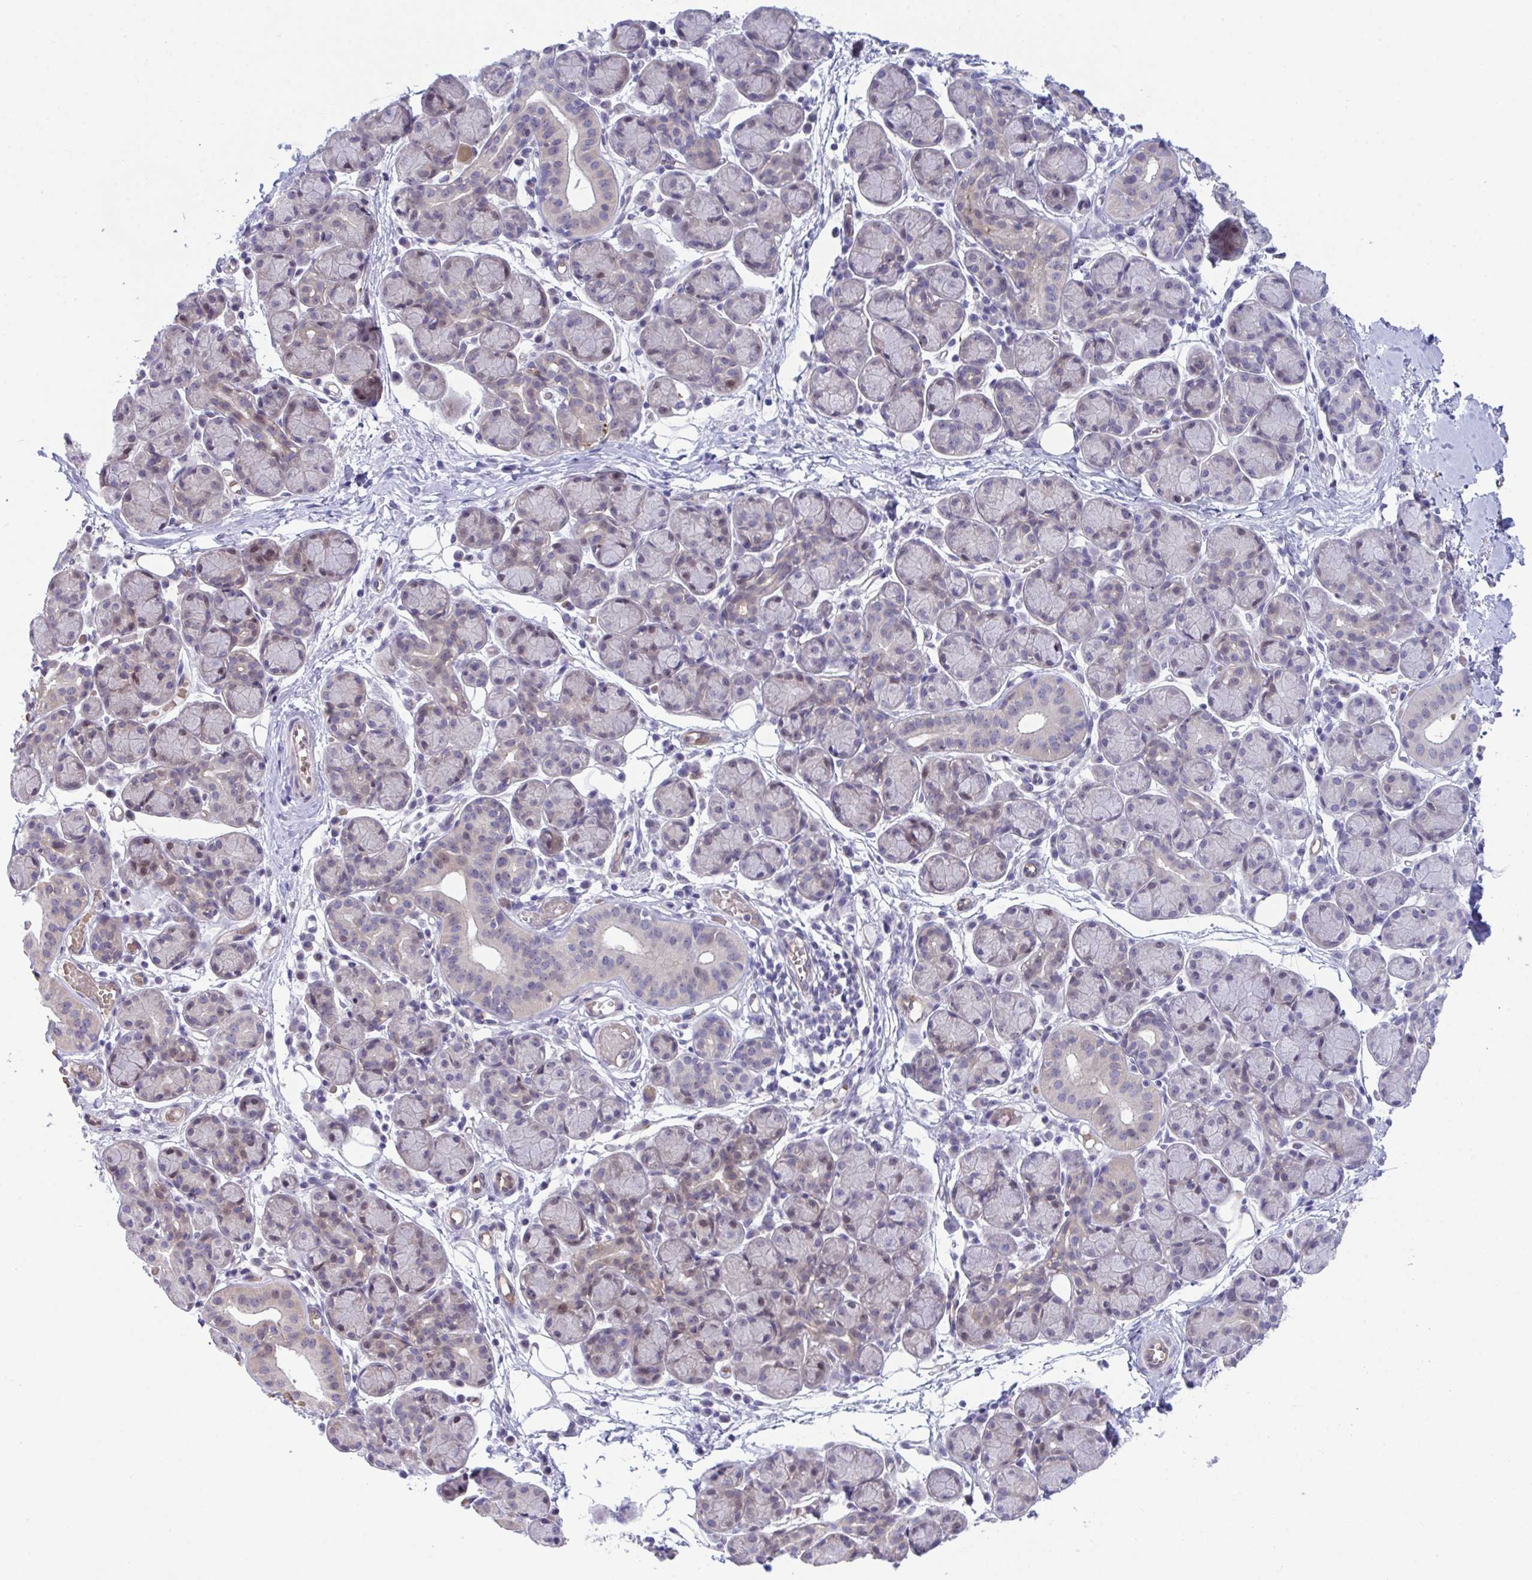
{"staining": {"intensity": "moderate", "quantity": "<25%", "location": "cytoplasmic/membranous,nuclear"}, "tissue": "salivary gland", "cell_type": "Glandular cells", "image_type": "normal", "snomed": [{"axis": "morphology", "description": "Normal tissue, NOS"}, {"axis": "morphology", "description": "Inflammation, NOS"}, {"axis": "topography", "description": "Lymph node"}, {"axis": "topography", "description": "Salivary gland"}], "caption": "DAB immunohistochemical staining of normal salivary gland demonstrates moderate cytoplasmic/membranous,nuclear protein expression in about <25% of glandular cells. The protein is shown in brown color, while the nuclei are stained blue.", "gene": "CENPQ", "patient": {"sex": "male", "age": 3}}